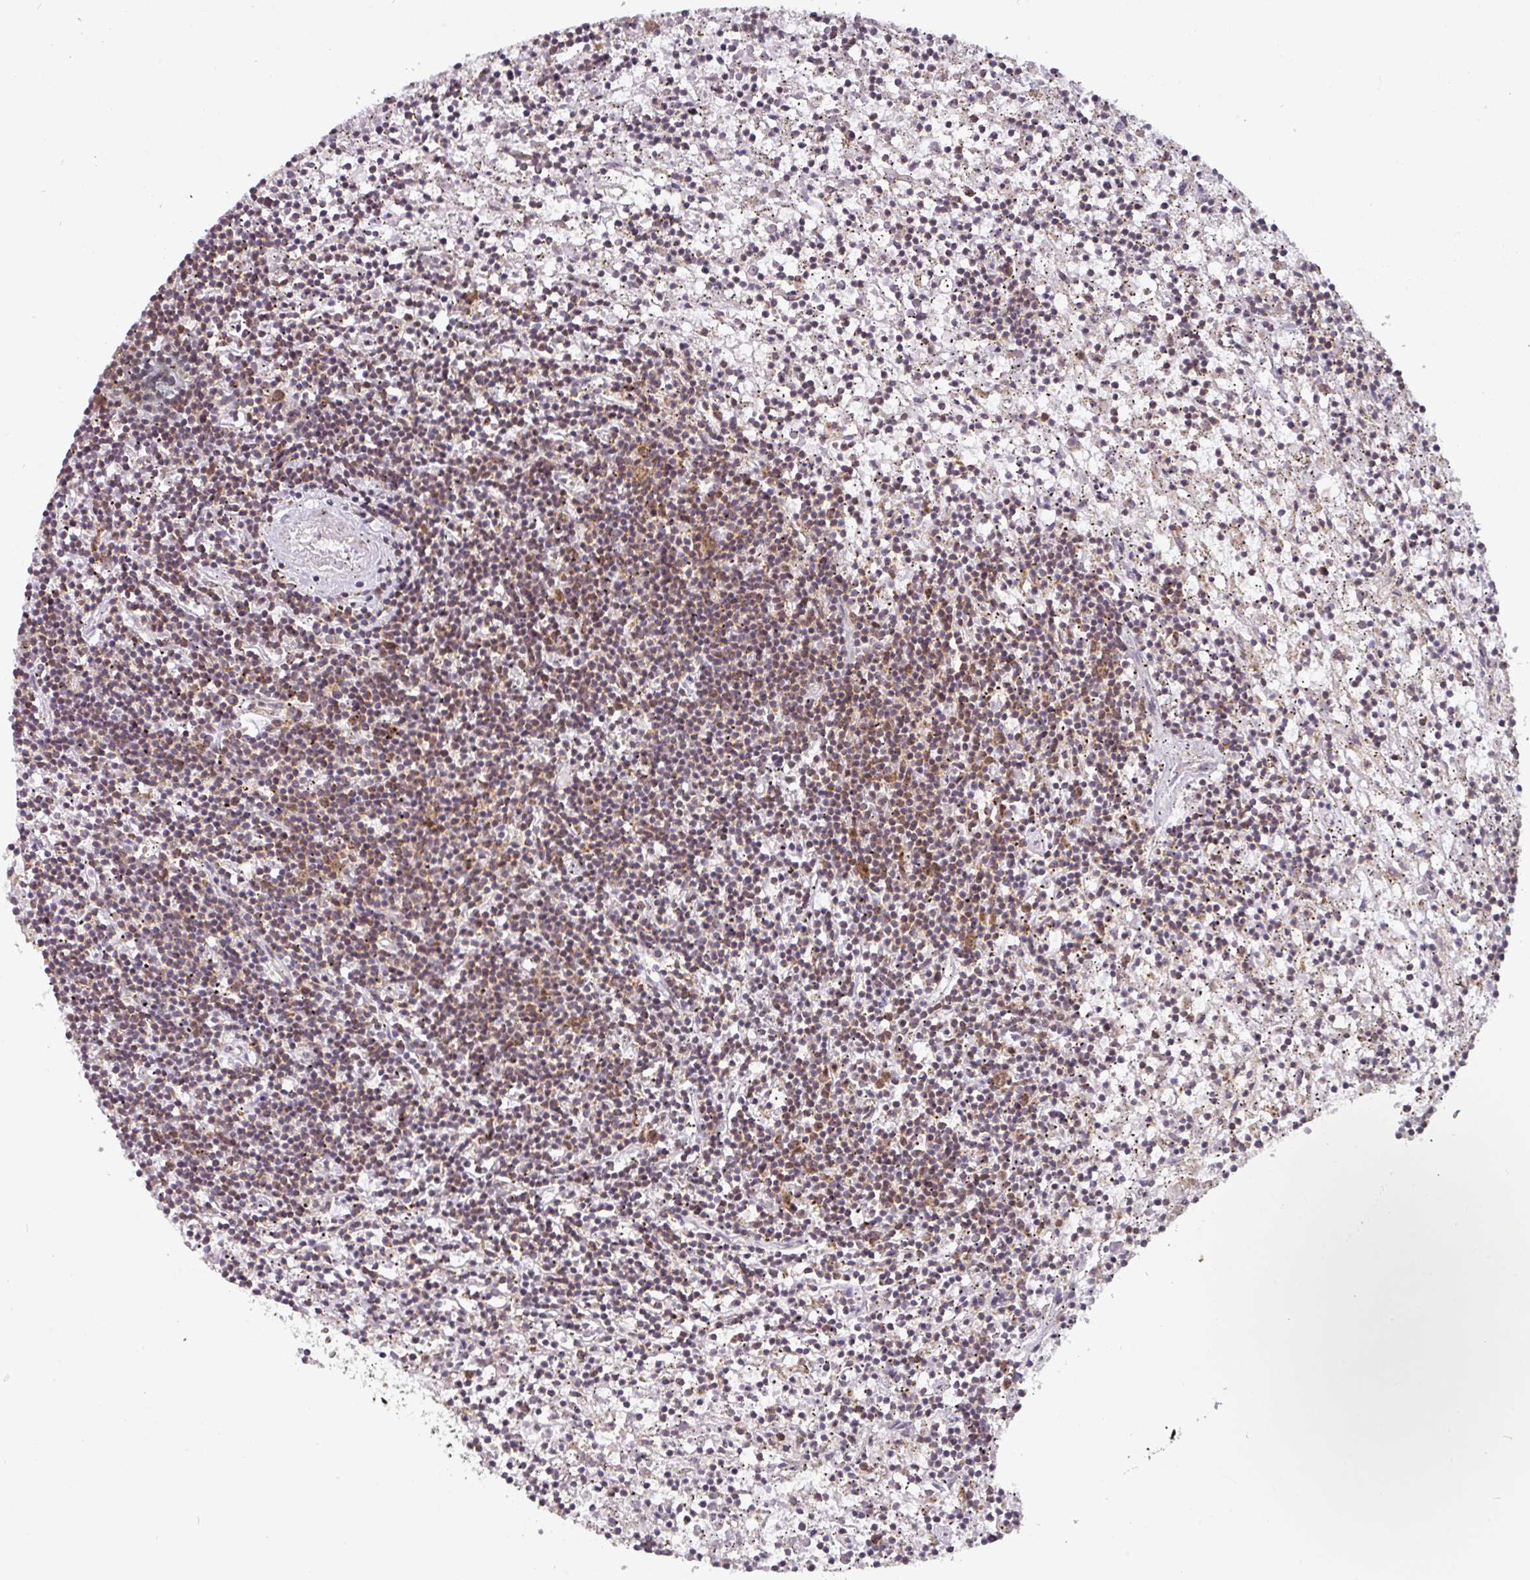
{"staining": {"intensity": "moderate", "quantity": "25%-75%", "location": "cytoplasmic/membranous"}, "tissue": "lymphoma", "cell_type": "Tumor cells", "image_type": "cancer", "snomed": [{"axis": "morphology", "description": "Malignant lymphoma, non-Hodgkin's type, Low grade"}, {"axis": "topography", "description": "Spleen"}], "caption": "Protein staining reveals moderate cytoplasmic/membranous positivity in approximately 25%-75% of tumor cells in malignant lymphoma, non-Hodgkin's type (low-grade).", "gene": "MRPS16", "patient": {"sex": "male", "age": 76}}